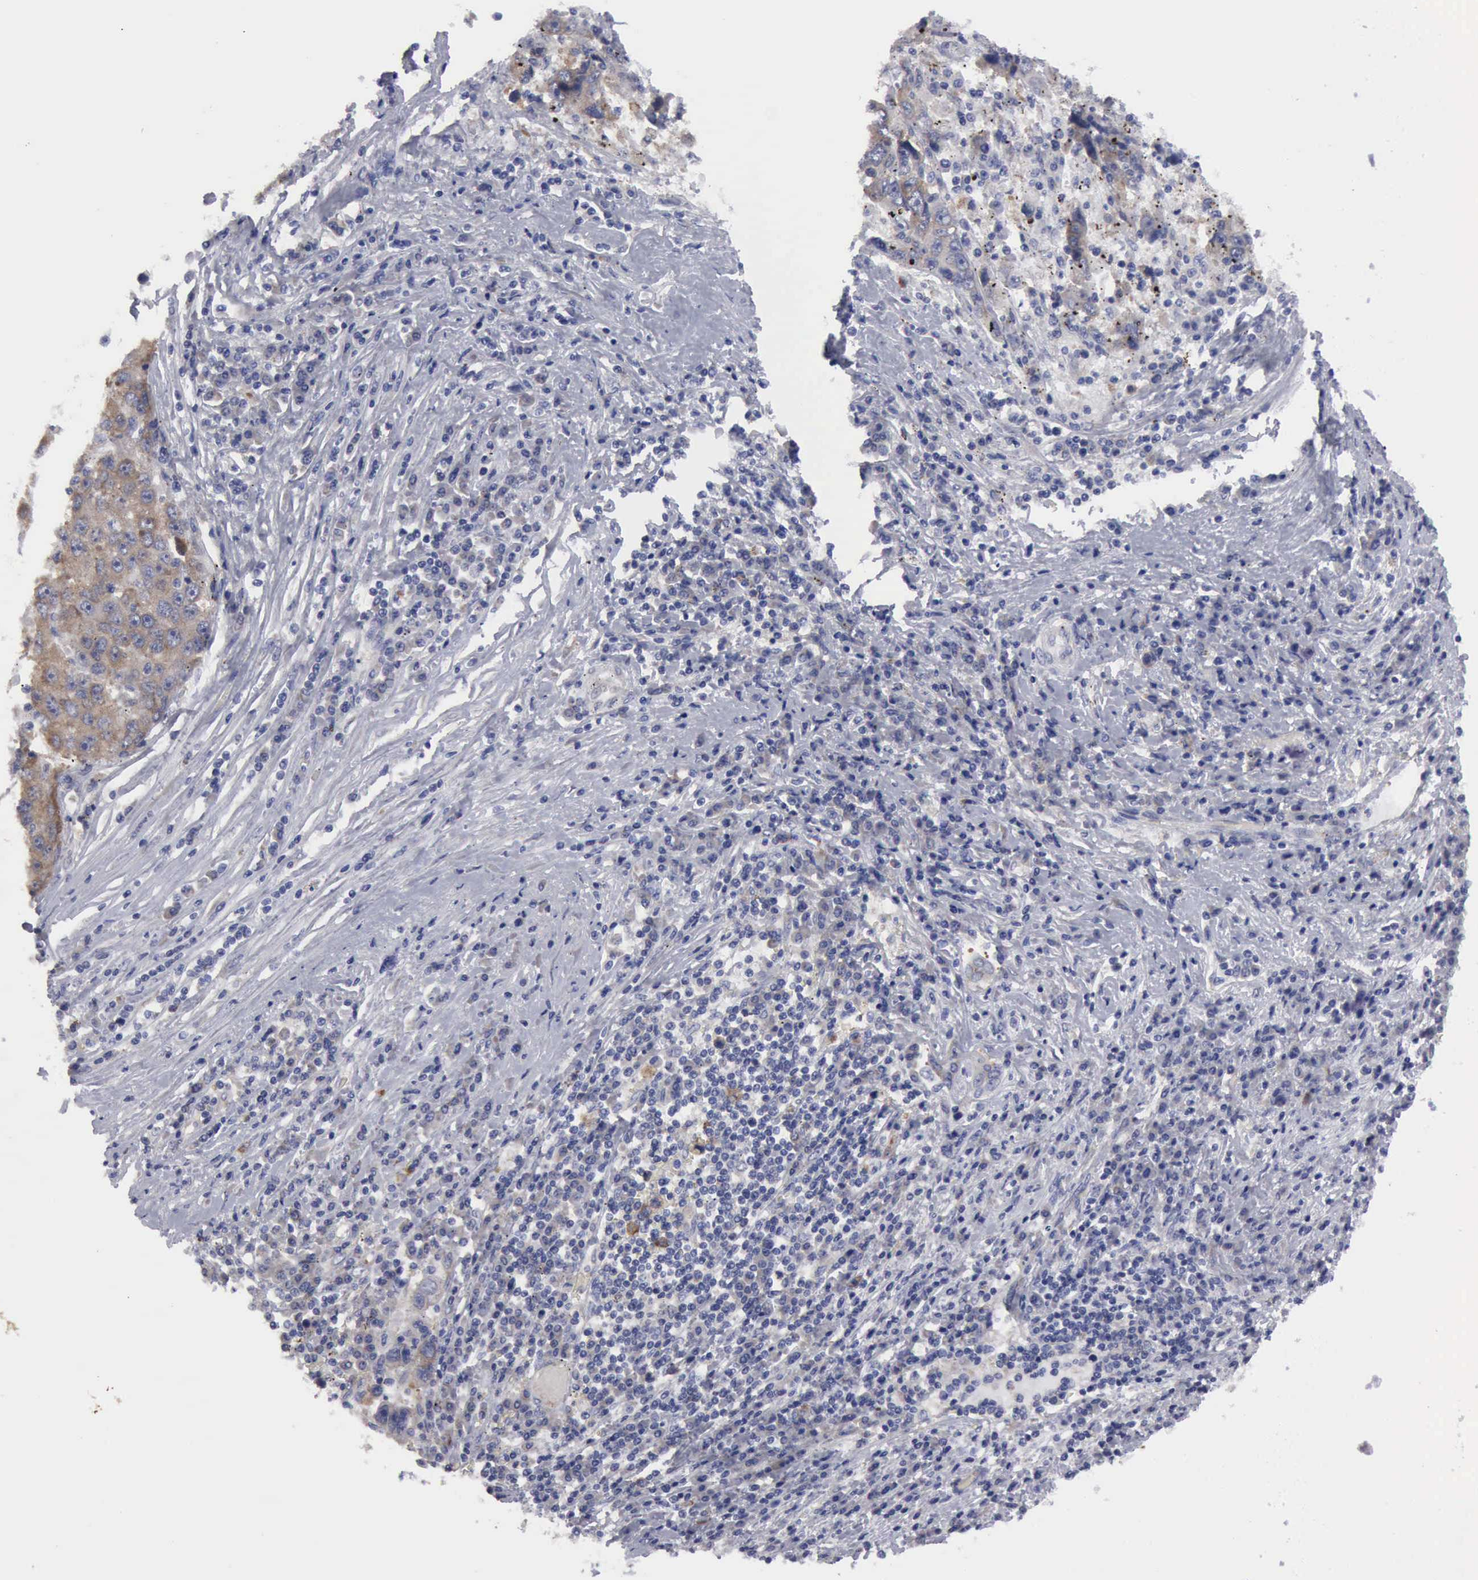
{"staining": {"intensity": "weak", "quantity": "<25%", "location": "cytoplasmic/membranous"}, "tissue": "liver cancer", "cell_type": "Tumor cells", "image_type": "cancer", "snomed": [{"axis": "morphology", "description": "Carcinoma, Hepatocellular, NOS"}, {"axis": "topography", "description": "Liver"}], "caption": "Tumor cells show no significant protein staining in liver hepatocellular carcinoma. Brightfield microscopy of immunohistochemistry stained with DAB (brown) and hematoxylin (blue), captured at high magnification.", "gene": "TXLNG", "patient": {"sex": "male", "age": 49}}